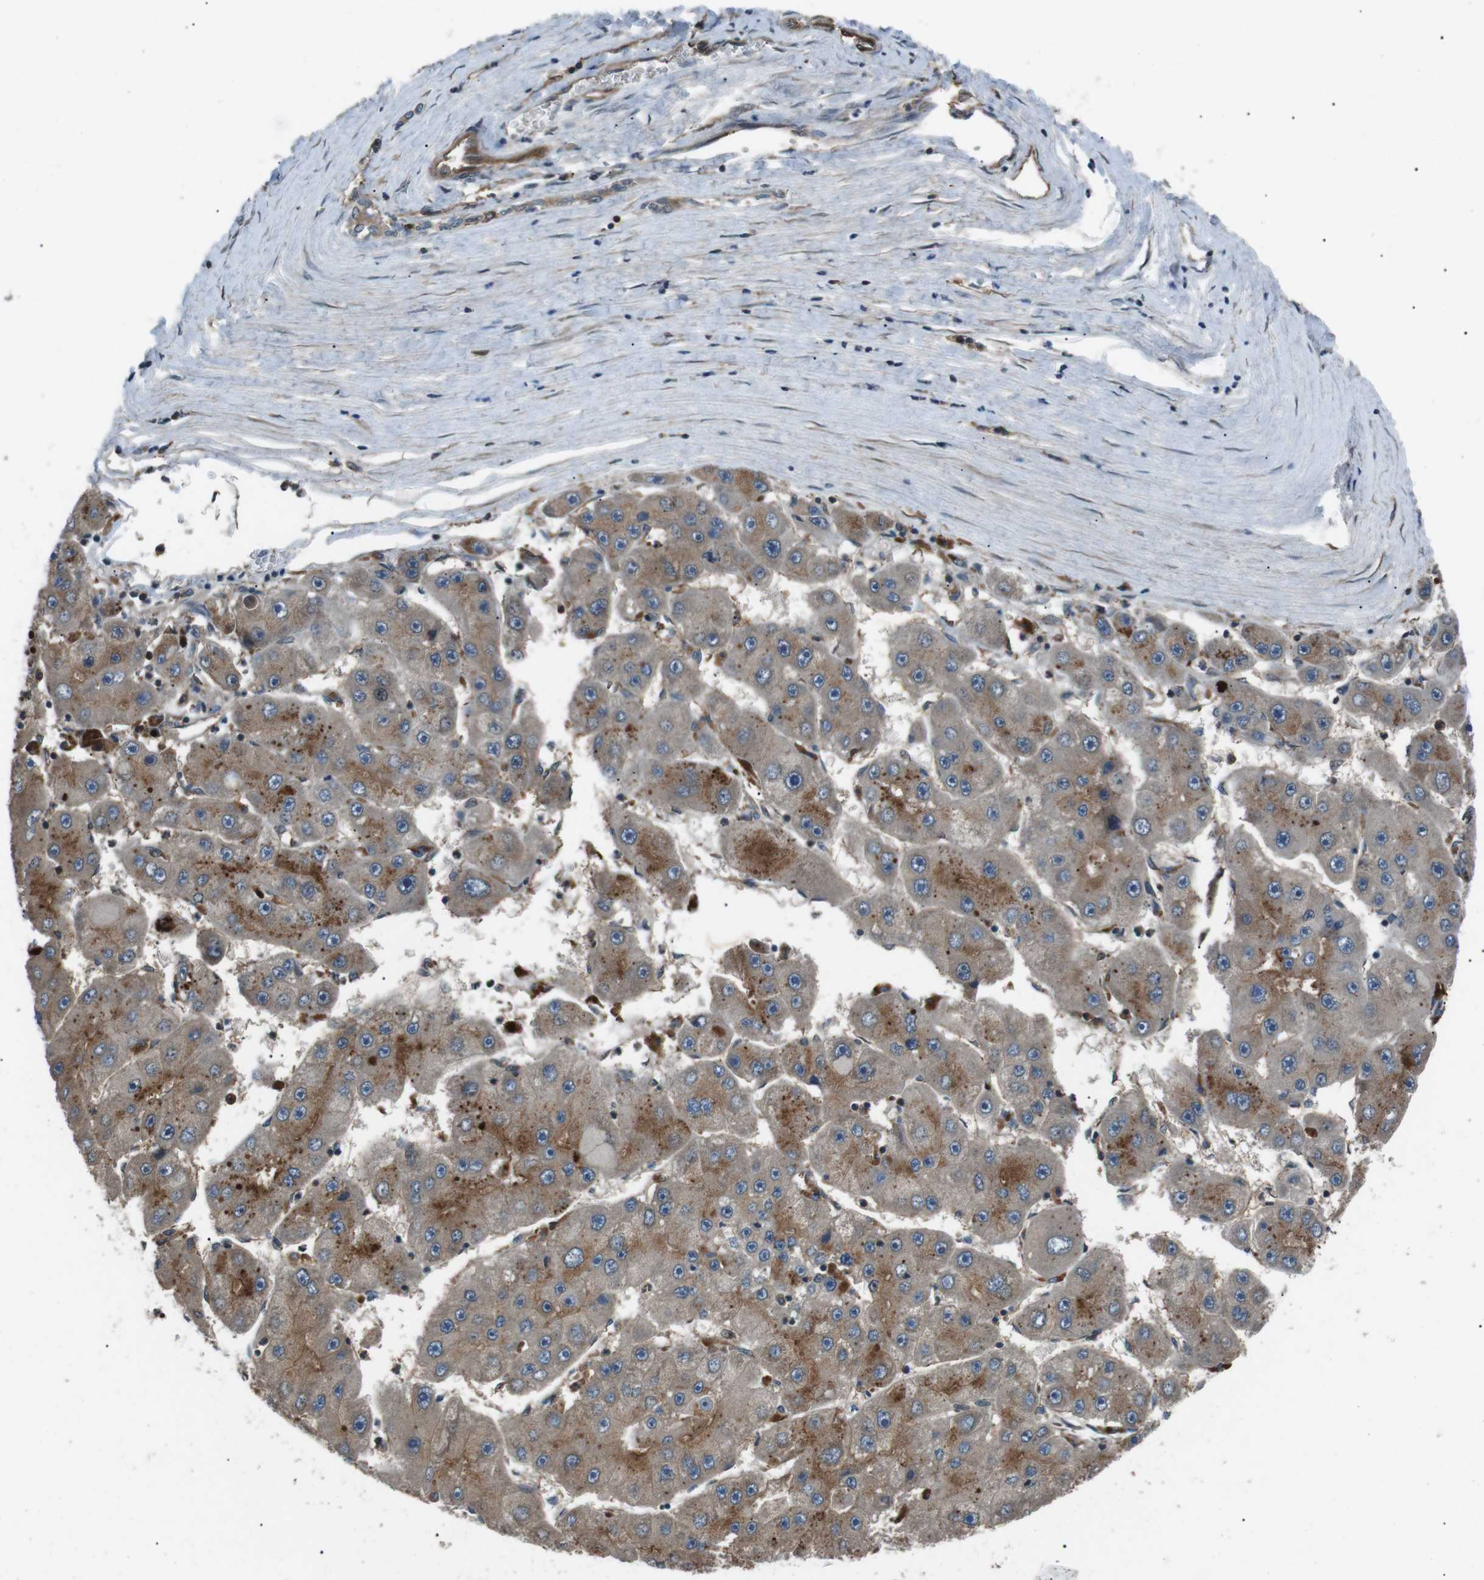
{"staining": {"intensity": "moderate", "quantity": "<25%", "location": "cytoplasmic/membranous"}, "tissue": "liver cancer", "cell_type": "Tumor cells", "image_type": "cancer", "snomed": [{"axis": "morphology", "description": "Carcinoma, Hepatocellular, NOS"}, {"axis": "topography", "description": "Liver"}], "caption": "Human liver cancer stained with a brown dye demonstrates moderate cytoplasmic/membranous positive expression in approximately <25% of tumor cells.", "gene": "GPR161", "patient": {"sex": "female", "age": 61}}